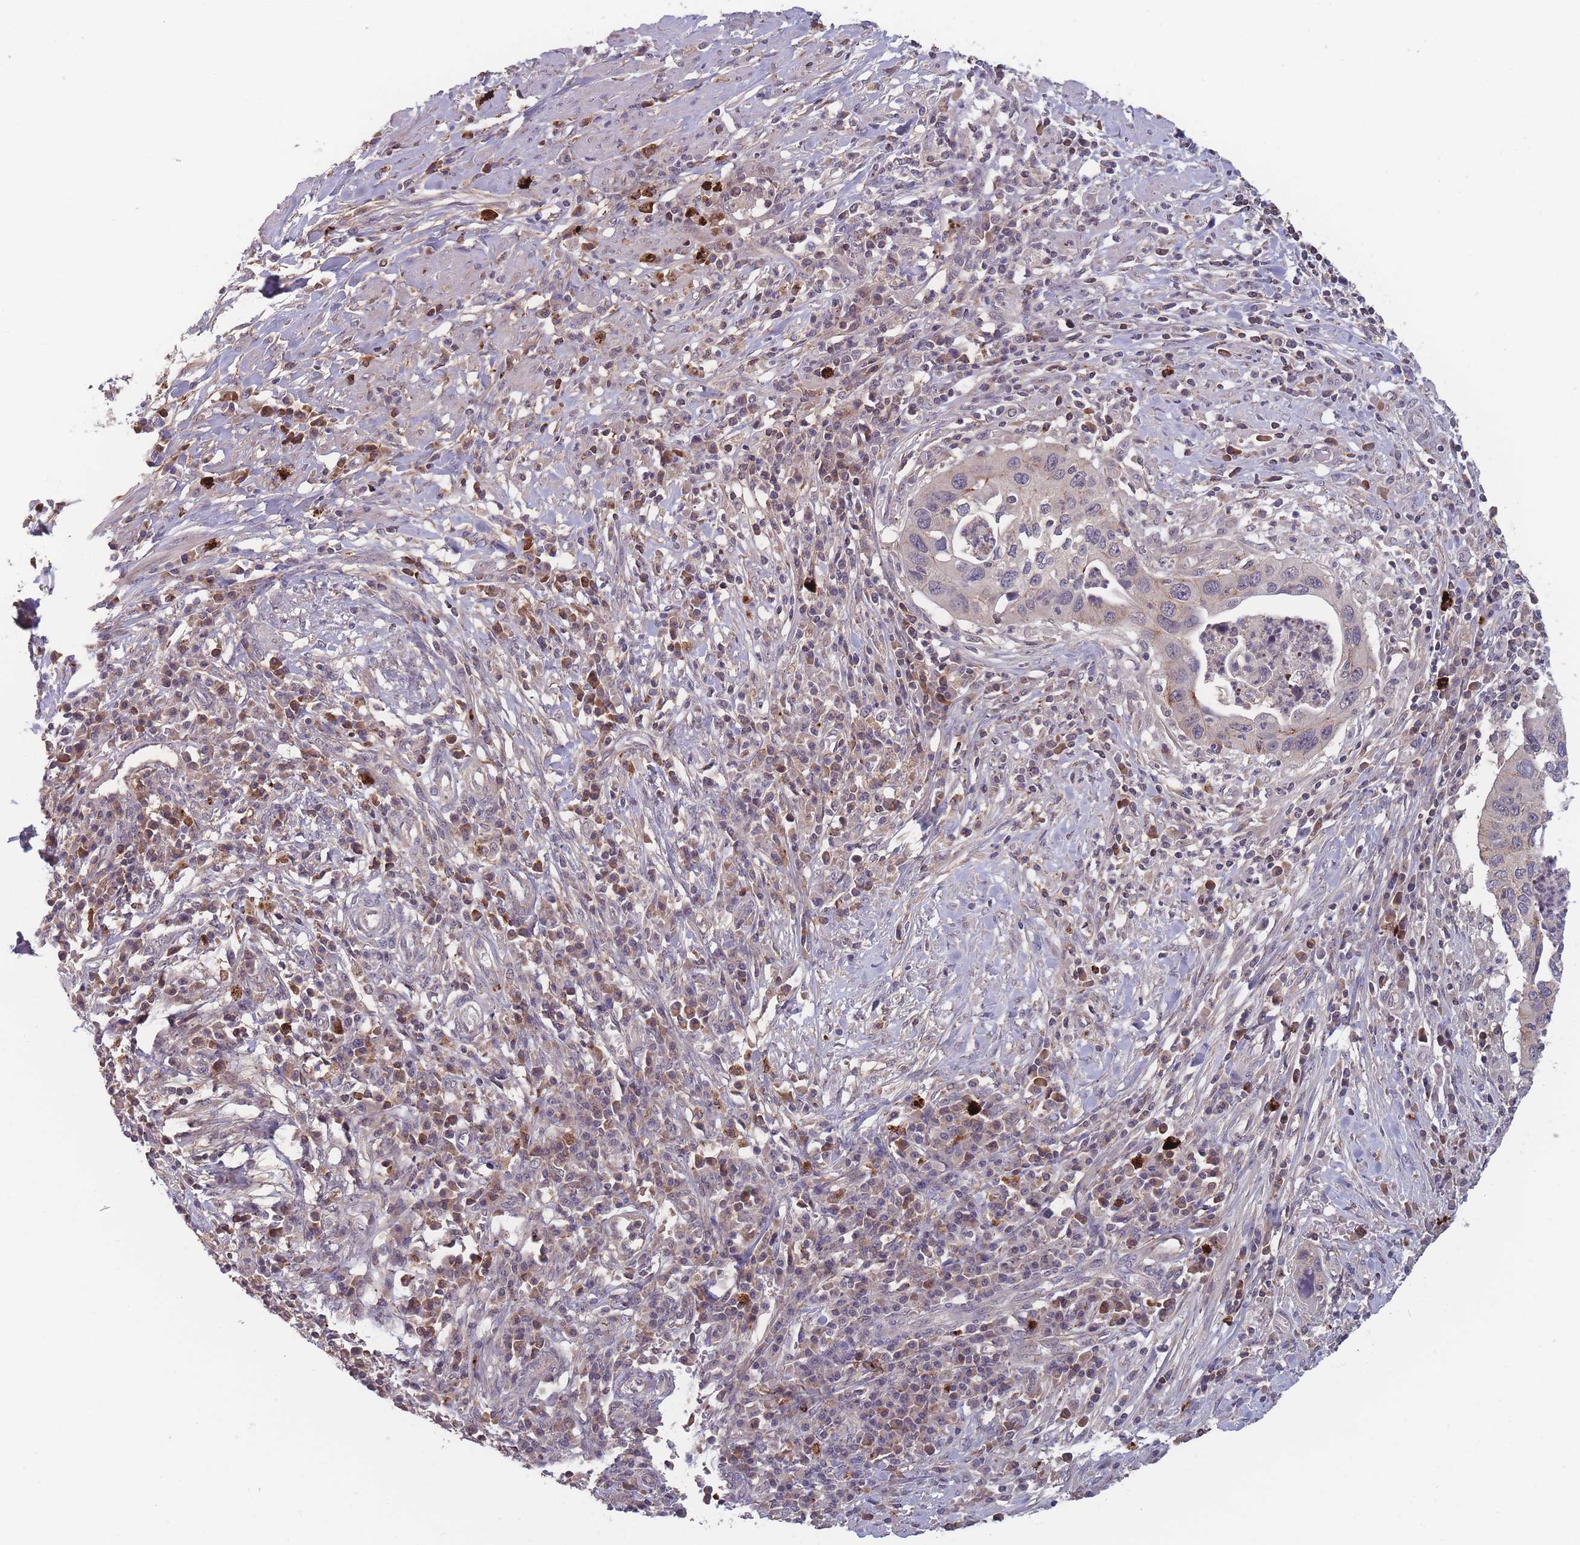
{"staining": {"intensity": "weak", "quantity": "<25%", "location": "cytoplasmic/membranous"}, "tissue": "cervical cancer", "cell_type": "Tumor cells", "image_type": "cancer", "snomed": [{"axis": "morphology", "description": "Squamous cell carcinoma, NOS"}, {"axis": "topography", "description": "Cervix"}], "caption": "Tumor cells show no significant protein staining in squamous cell carcinoma (cervical).", "gene": "TMEM232", "patient": {"sex": "female", "age": 38}}